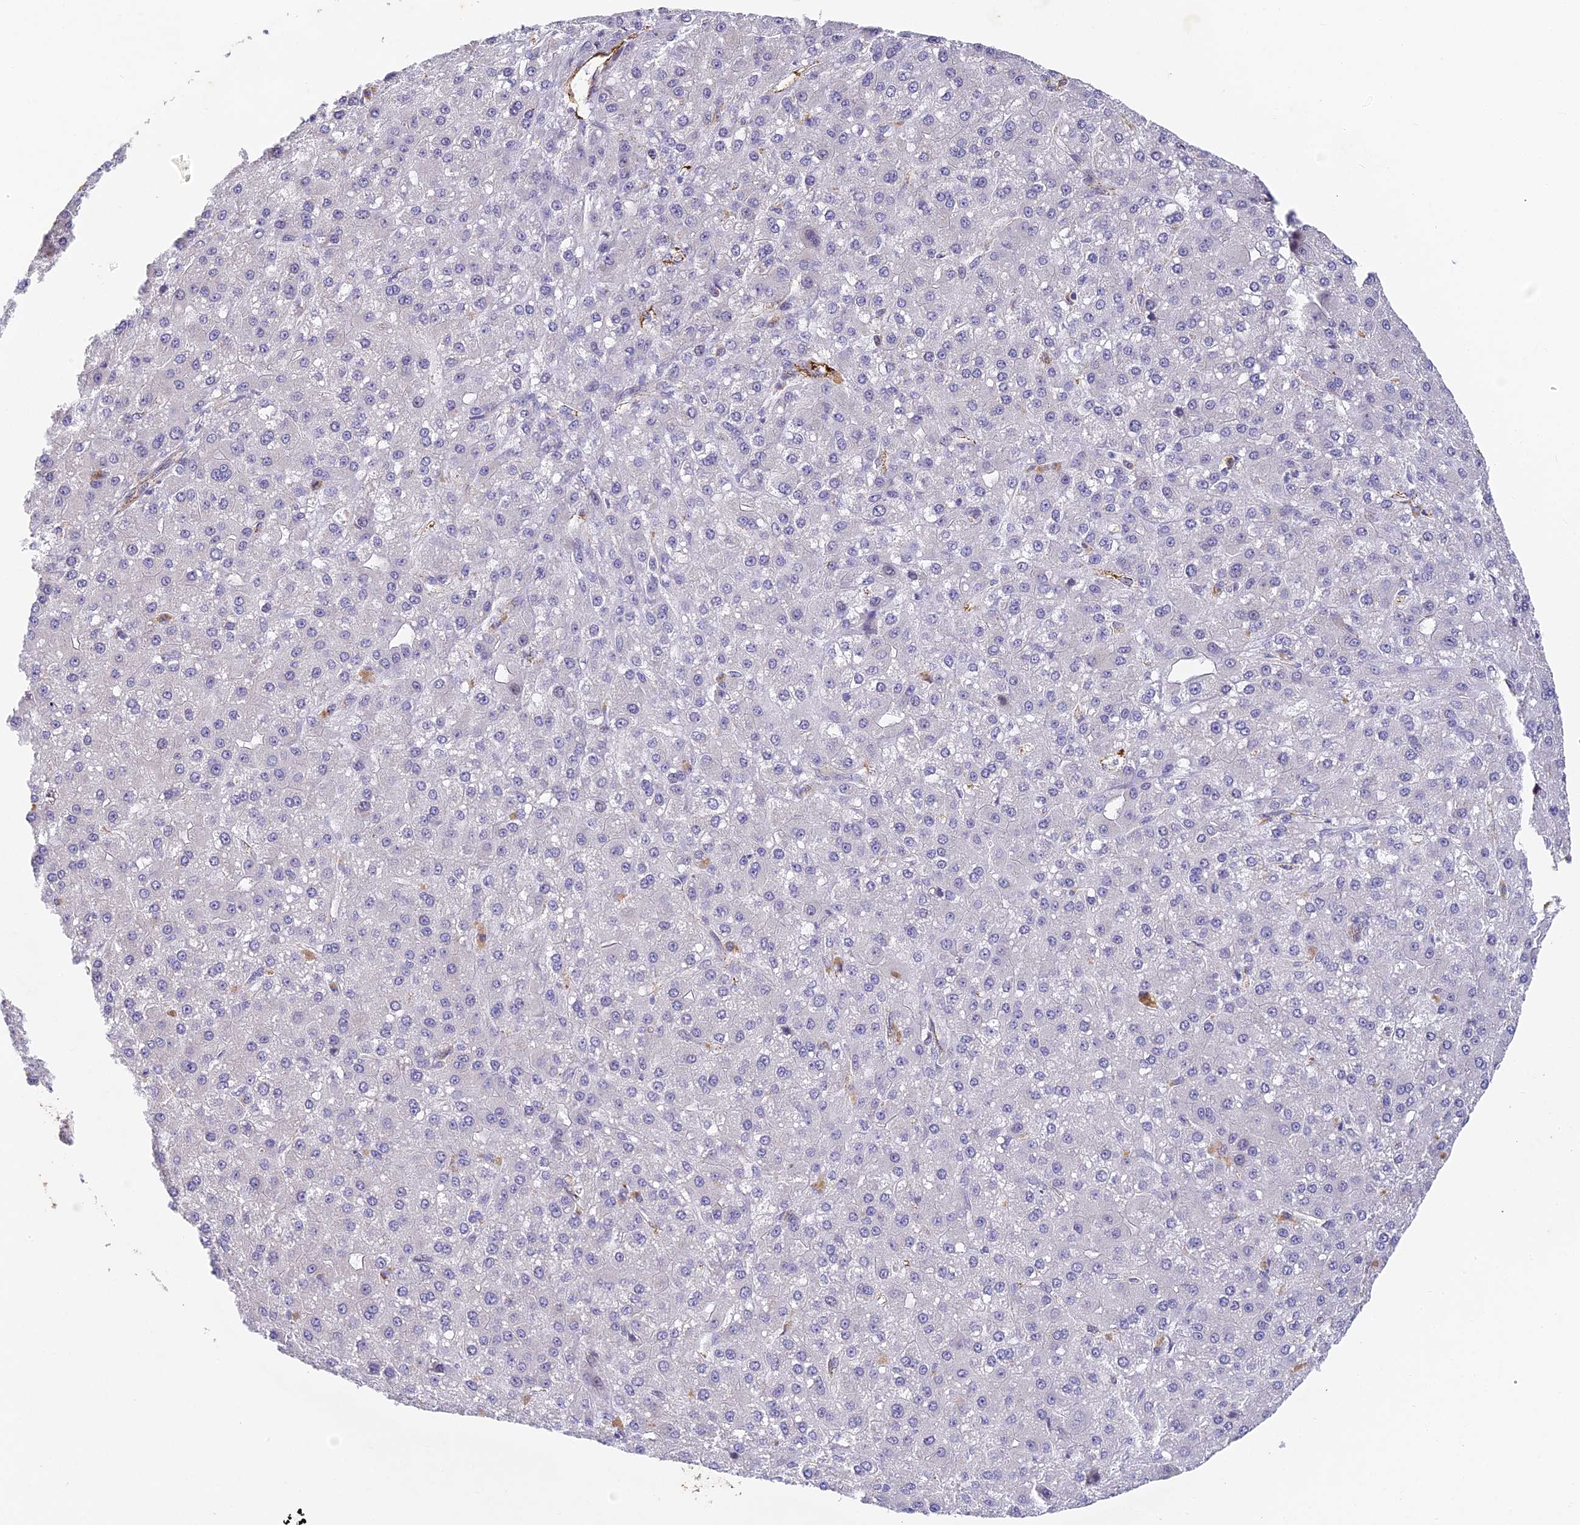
{"staining": {"intensity": "negative", "quantity": "none", "location": "none"}, "tissue": "liver cancer", "cell_type": "Tumor cells", "image_type": "cancer", "snomed": [{"axis": "morphology", "description": "Carcinoma, Hepatocellular, NOS"}, {"axis": "topography", "description": "Liver"}], "caption": "Immunohistochemistry of human liver cancer displays no positivity in tumor cells.", "gene": "DNAAF10", "patient": {"sex": "male", "age": 67}}